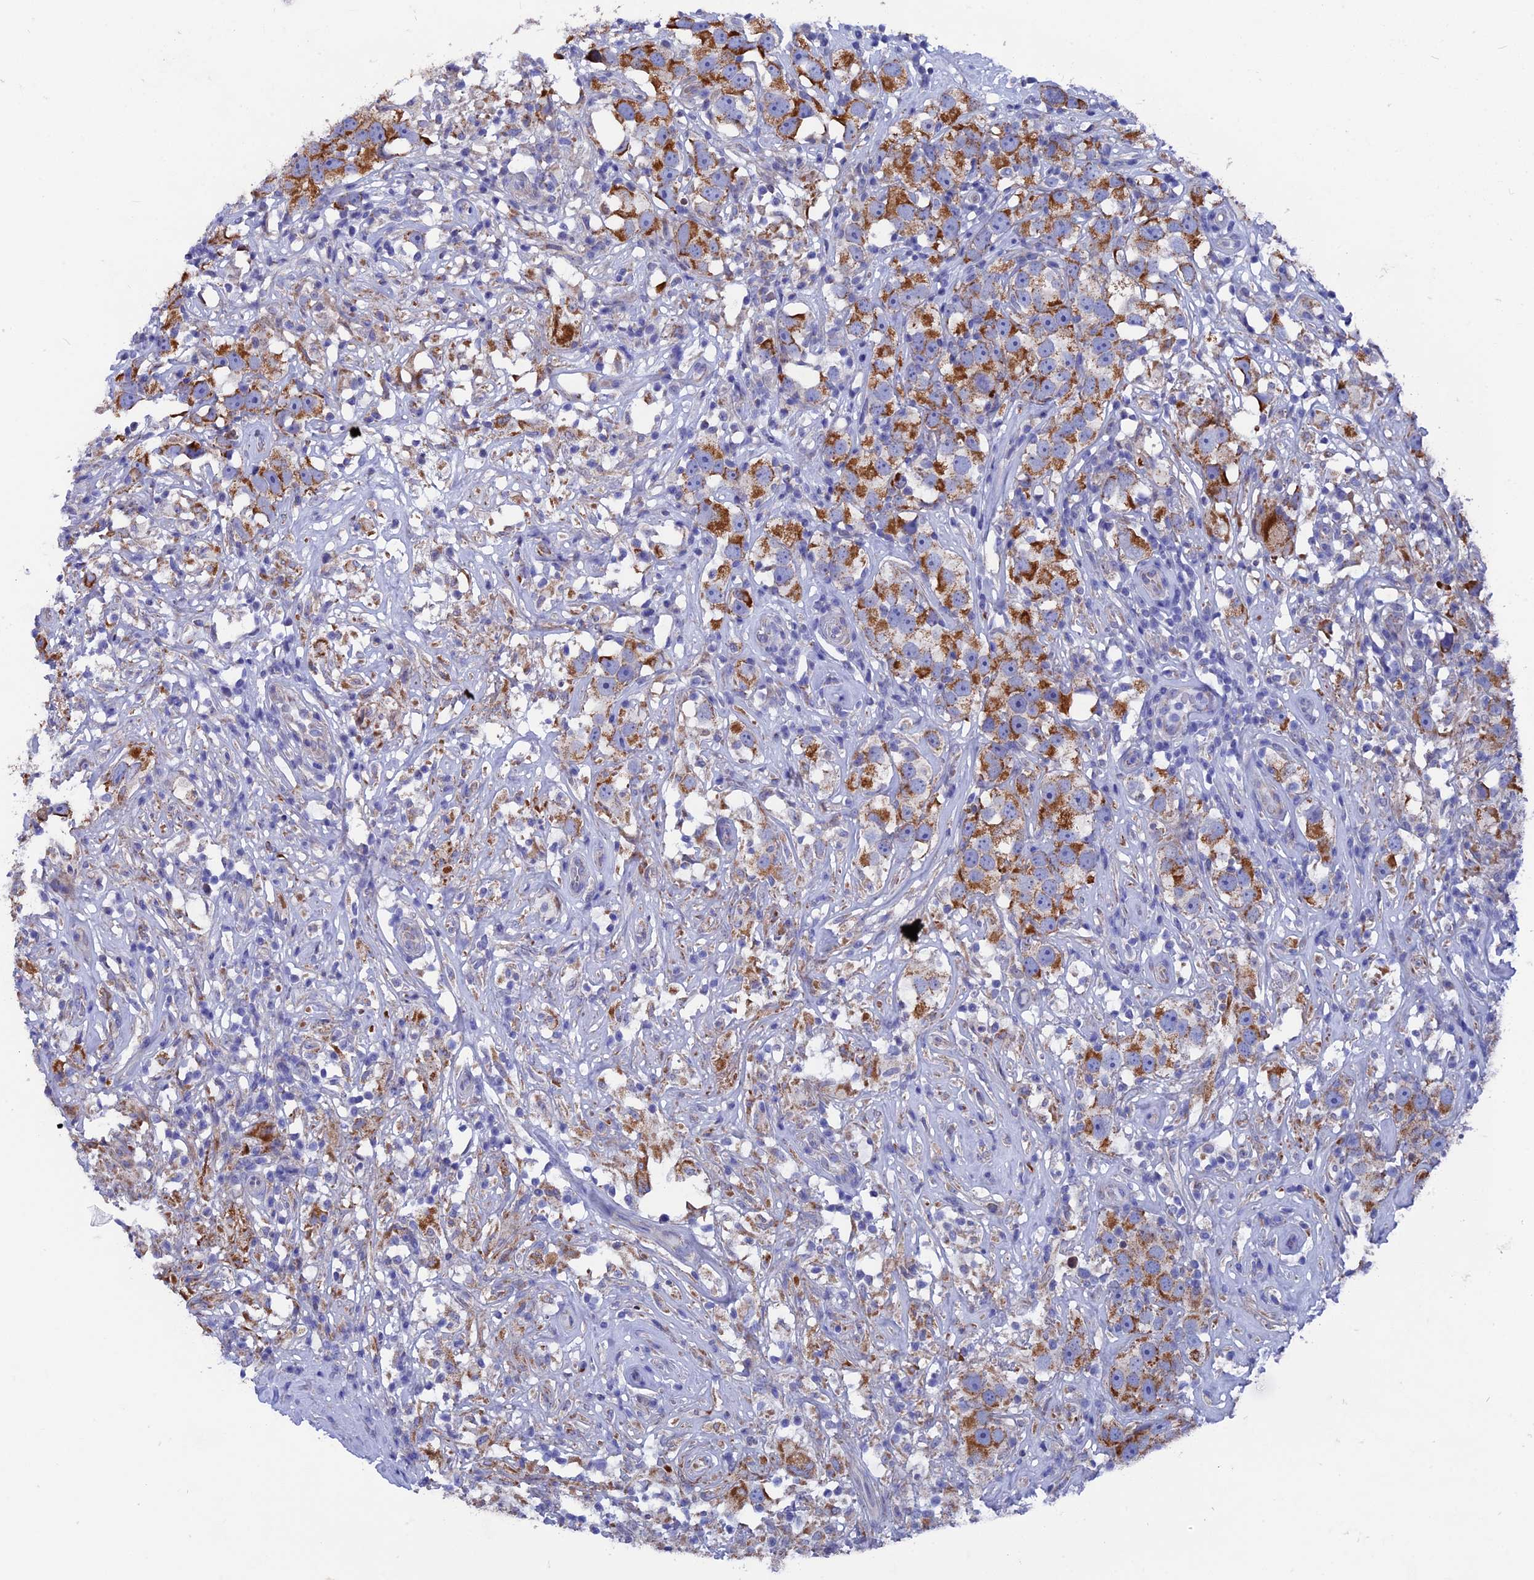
{"staining": {"intensity": "strong", "quantity": ">75%", "location": "cytoplasmic/membranous"}, "tissue": "testis cancer", "cell_type": "Tumor cells", "image_type": "cancer", "snomed": [{"axis": "morphology", "description": "Seminoma, NOS"}, {"axis": "topography", "description": "Testis"}], "caption": "Testis cancer (seminoma) tissue shows strong cytoplasmic/membranous positivity in approximately >75% of tumor cells", "gene": "AK4", "patient": {"sex": "male", "age": 49}}